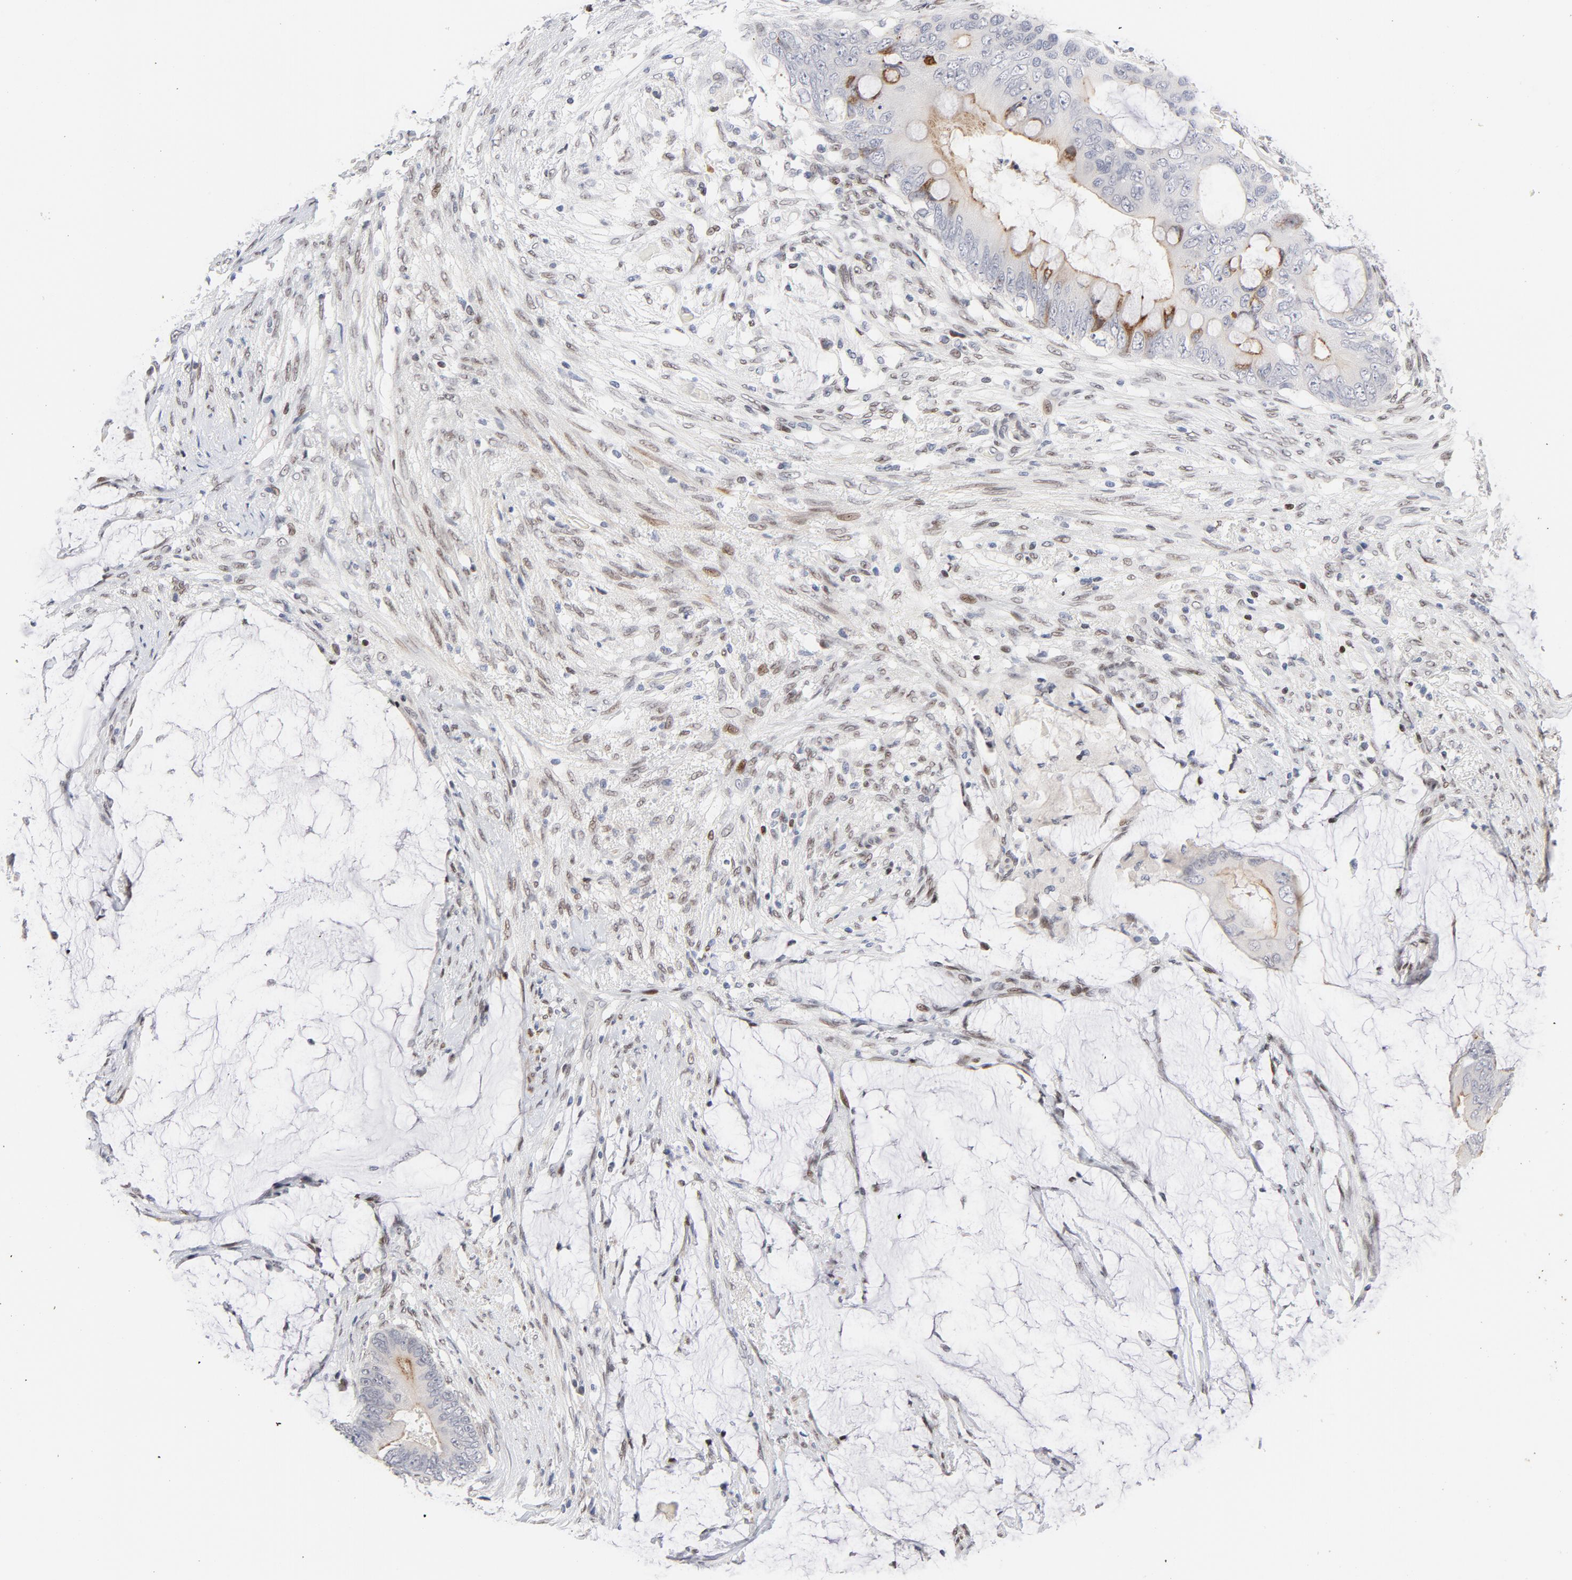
{"staining": {"intensity": "weak", "quantity": "<25%", "location": "cytoplasmic/membranous"}, "tissue": "colorectal cancer", "cell_type": "Tumor cells", "image_type": "cancer", "snomed": [{"axis": "morphology", "description": "Normal tissue, NOS"}, {"axis": "morphology", "description": "Adenocarcinoma, NOS"}, {"axis": "topography", "description": "Rectum"}, {"axis": "topography", "description": "Peripheral nerve tissue"}], "caption": "An immunohistochemistry photomicrograph of colorectal cancer is shown. There is no staining in tumor cells of colorectal cancer.", "gene": "NFIC", "patient": {"sex": "female", "age": 77}}